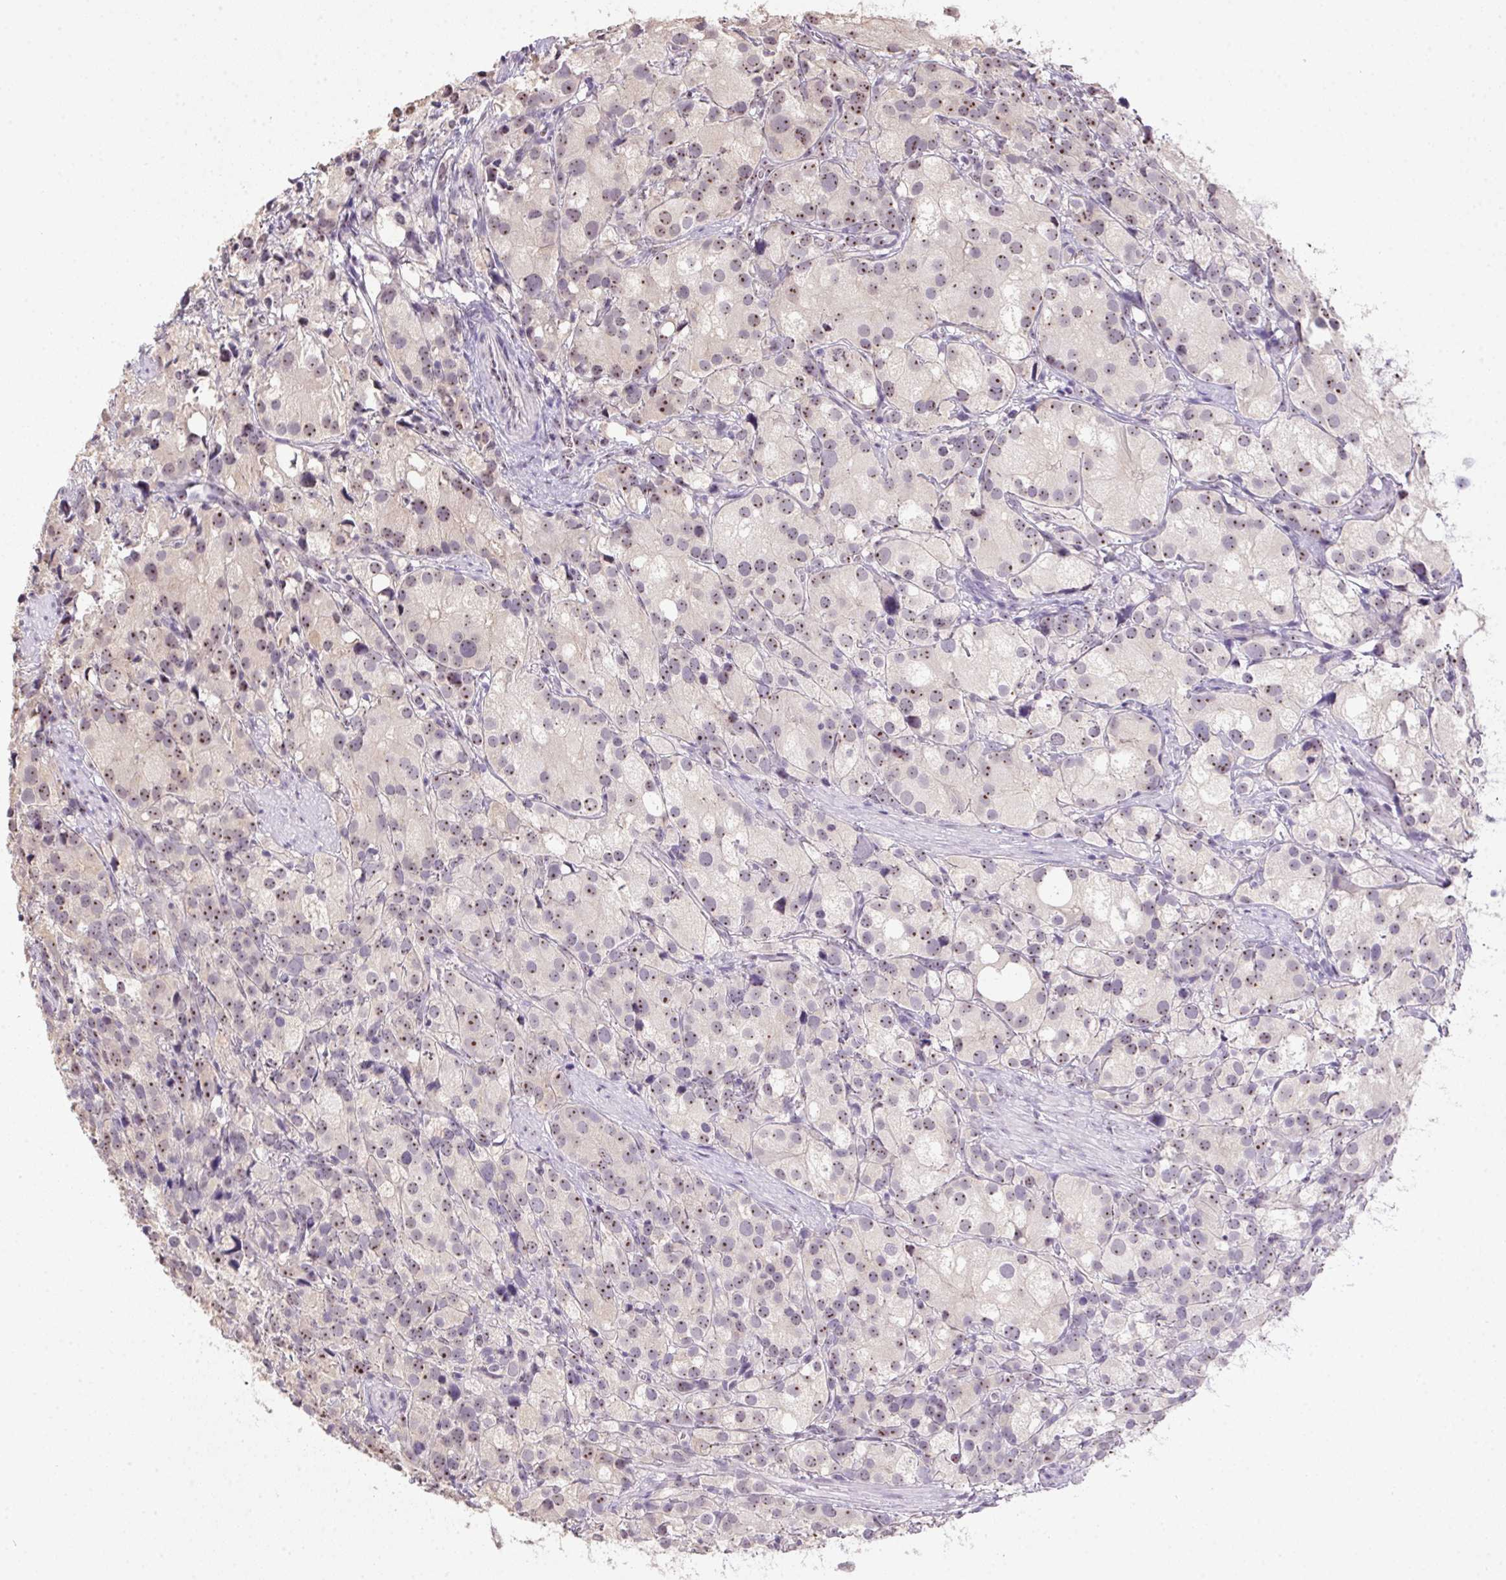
{"staining": {"intensity": "weak", "quantity": "25%-75%", "location": "nuclear"}, "tissue": "prostate cancer", "cell_type": "Tumor cells", "image_type": "cancer", "snomed": [{"axis": "morphology", "description": "Adenocarcinoma, High grade"}, {"axis": "topography", "description": "Prostate"}], "caption": "Immunohistochemistry of prostate cancer (adenocarcinoma (high-grade)) reveals low levels of weak nuclear staining in about 25%-75% of tumor cells.", "gene": "BATF2", "patient": {"sex": "male", "age": 86}}